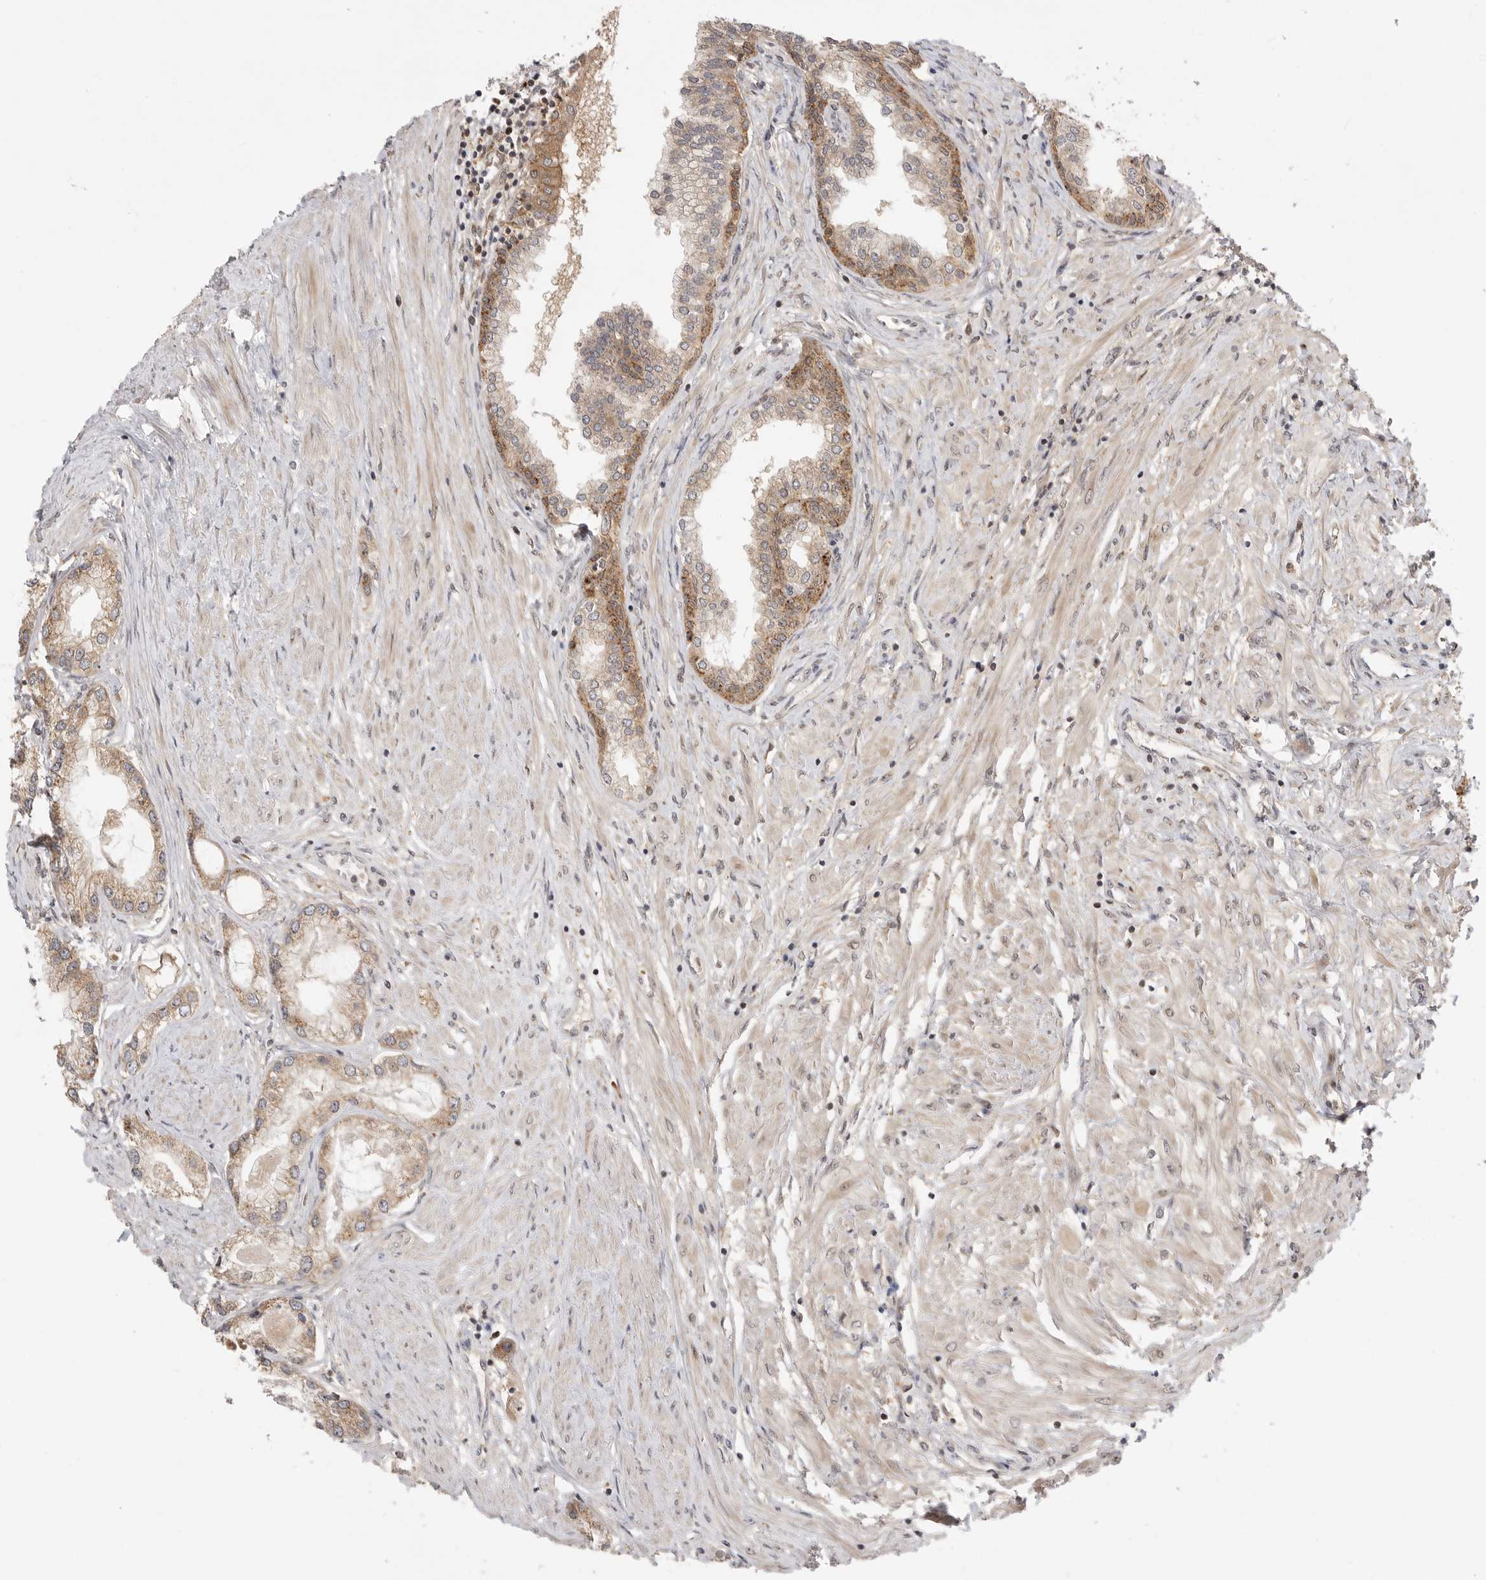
{"staining": {"intensity": "moderate", "quantity": ">75%", "location": "cytoplasmic/membranous"}, "tissue": "prostate cancer", "cell_type": "Tumor cells", "image_type": "cancer", "snomed": [{"axis": "morphology", "description": "Adenocarcinoma, Low grade"}, {"axis": "topography", "description": "Prostate"}], "caption": "There is medium levels of moderate cytoplasmic/membranous positivity in tumor cells of prostate cancer, as demonstrated by immunohistochemical staining (brown color).", "gene": "CSNK1G3", "patient": {"sex": "male", "age": 62}}